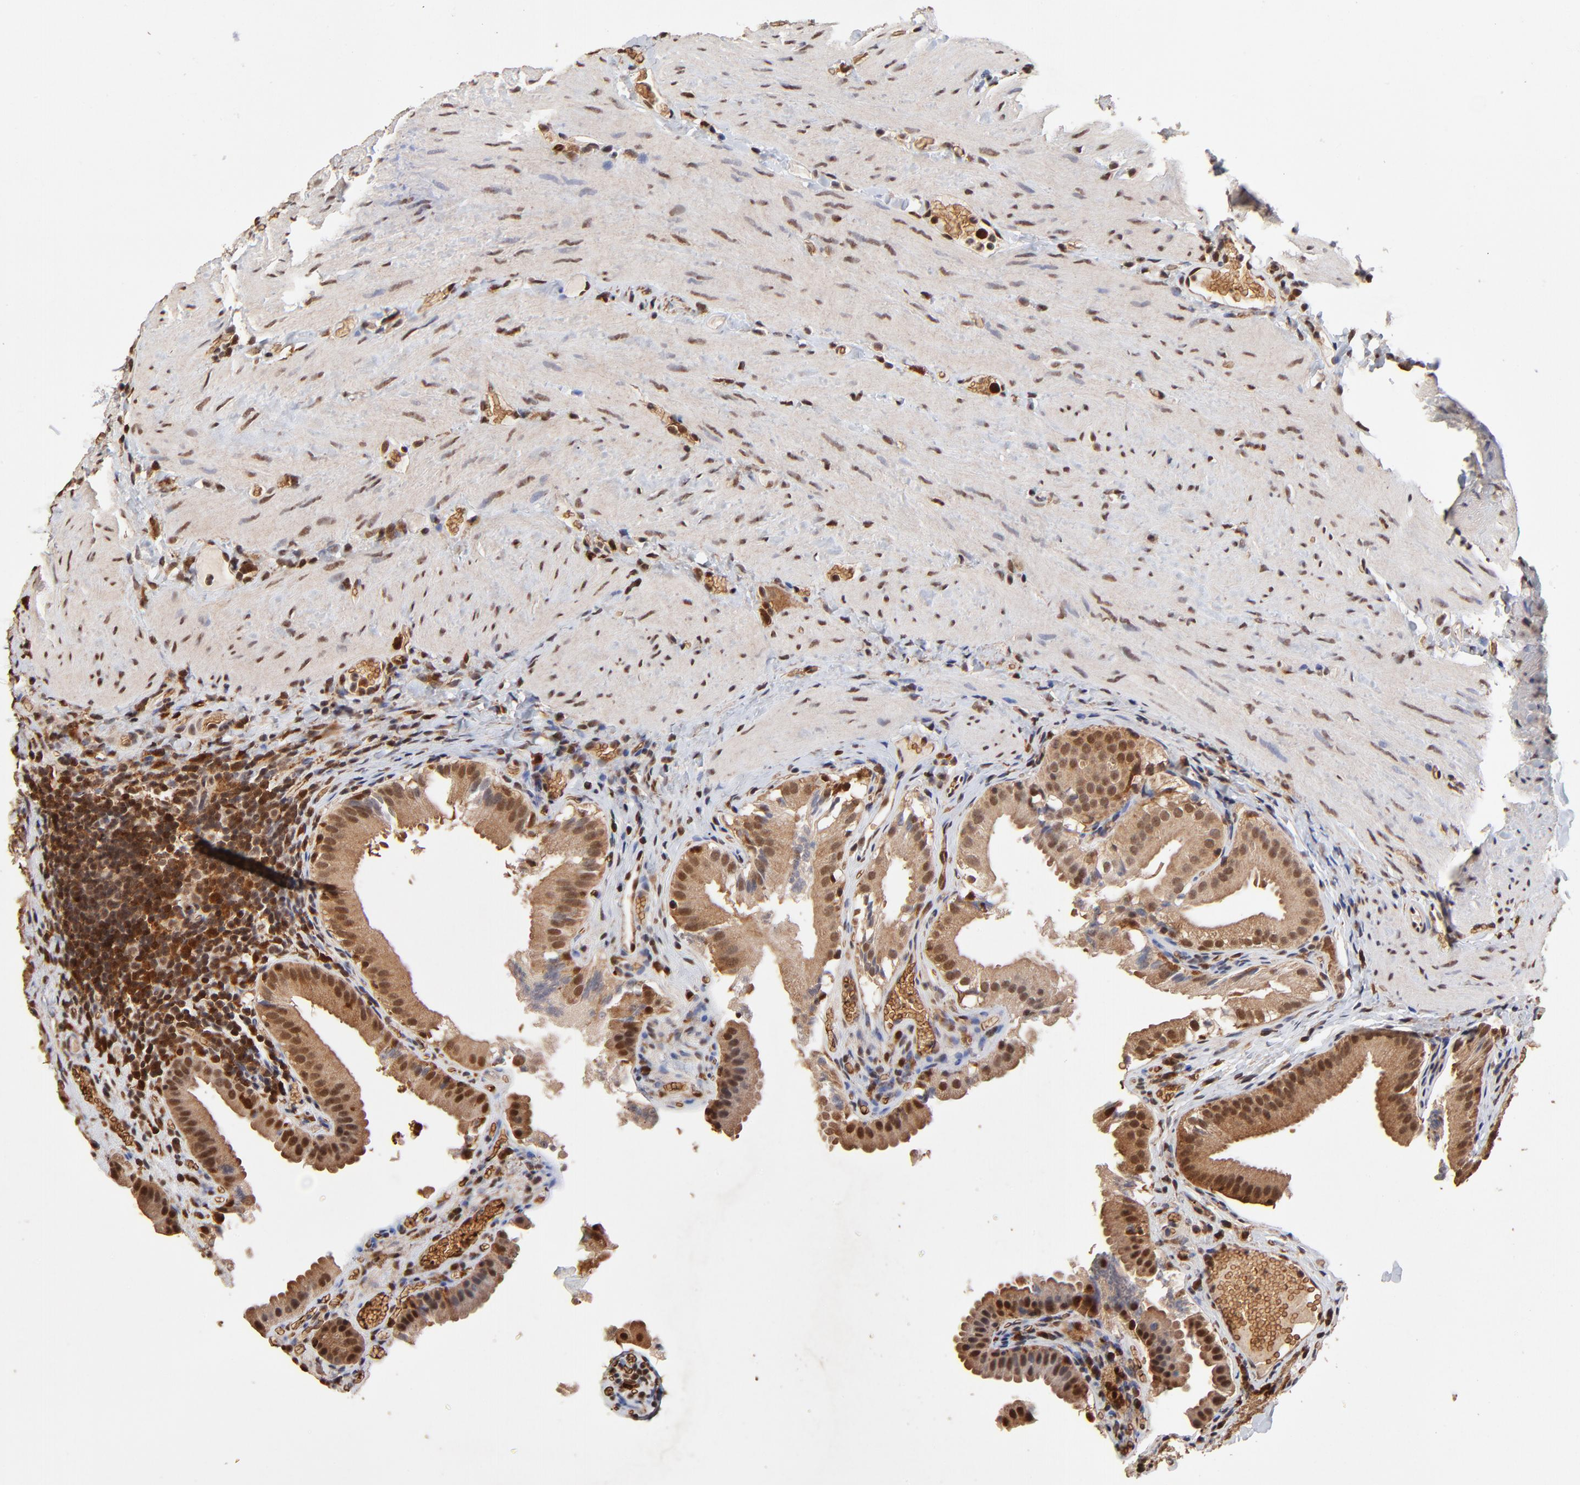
{"staining": {"intensity": "moderate", "quantity": ">75%", "location": "cytoplasmic/membranous,nuclear"}, "tissue": "gallbladder", "cell_type": "Glandular cells", "image_type": "normal", "snomed": [{"axis": "morphology", "description": "Normal tissue, NOS"}, {"axis": "topography", "description": "Gallbladder"}], "caption": "Gallbladder was stained to show a protein in brown. There is medium levels of moderate cytoplasmic/membranous,nuclear expression in approximately >75% of glandular cells. The staining is performed using DAB brown chromogen to label protein expression. The nuclei are counter-stained blue using hematoxylin.", "gene": "CASP1", "patient": {"sex": "female", "age": 24}}